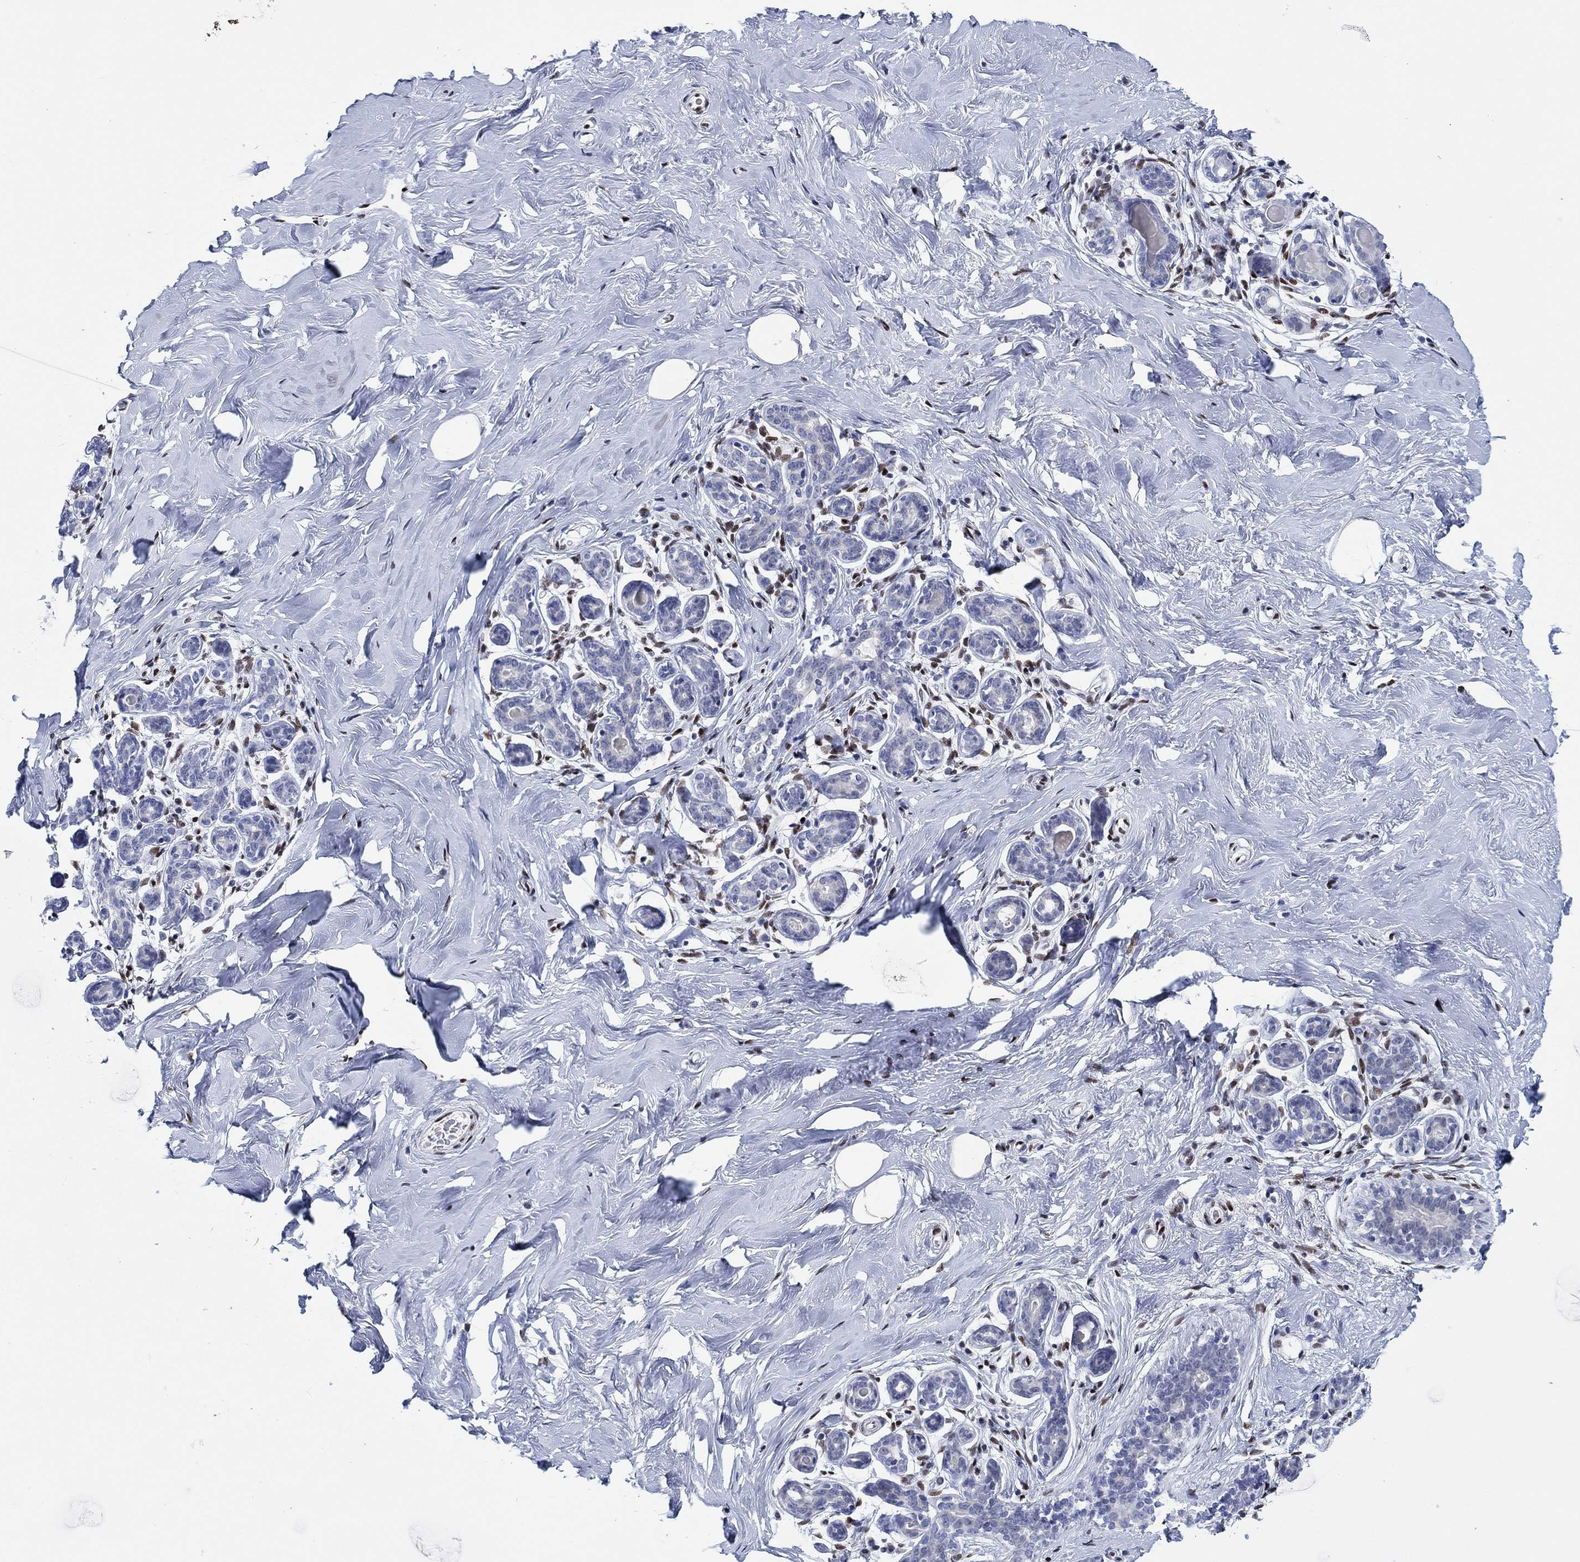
{"staining": {"intensity": "negative", "quantity": "none", "location": "none"}, "tissue": "breast", "cell_type": "Adipocytes", "image_type": "normal", "snomed": [{"axis": "morphology", "description": "Normal tissue, NOS"}, {"axis": "topography", "description": "Skin"}, {"axis": "topography", "description": "Breast"}], "caption": "DAB (3,3'-diaminobenzidine) immunohistochemical staining of benign breast exhibits no significant staining in adipocytes. Brightfield microscopy of immunohistochemistry stained with DAB (3,3'-diaminobenzidine) (brown) and hematoxylin (blue), captured at high magnification.", "gene": "ZEB1", "patient": {"sex": "female", "age": 43}}